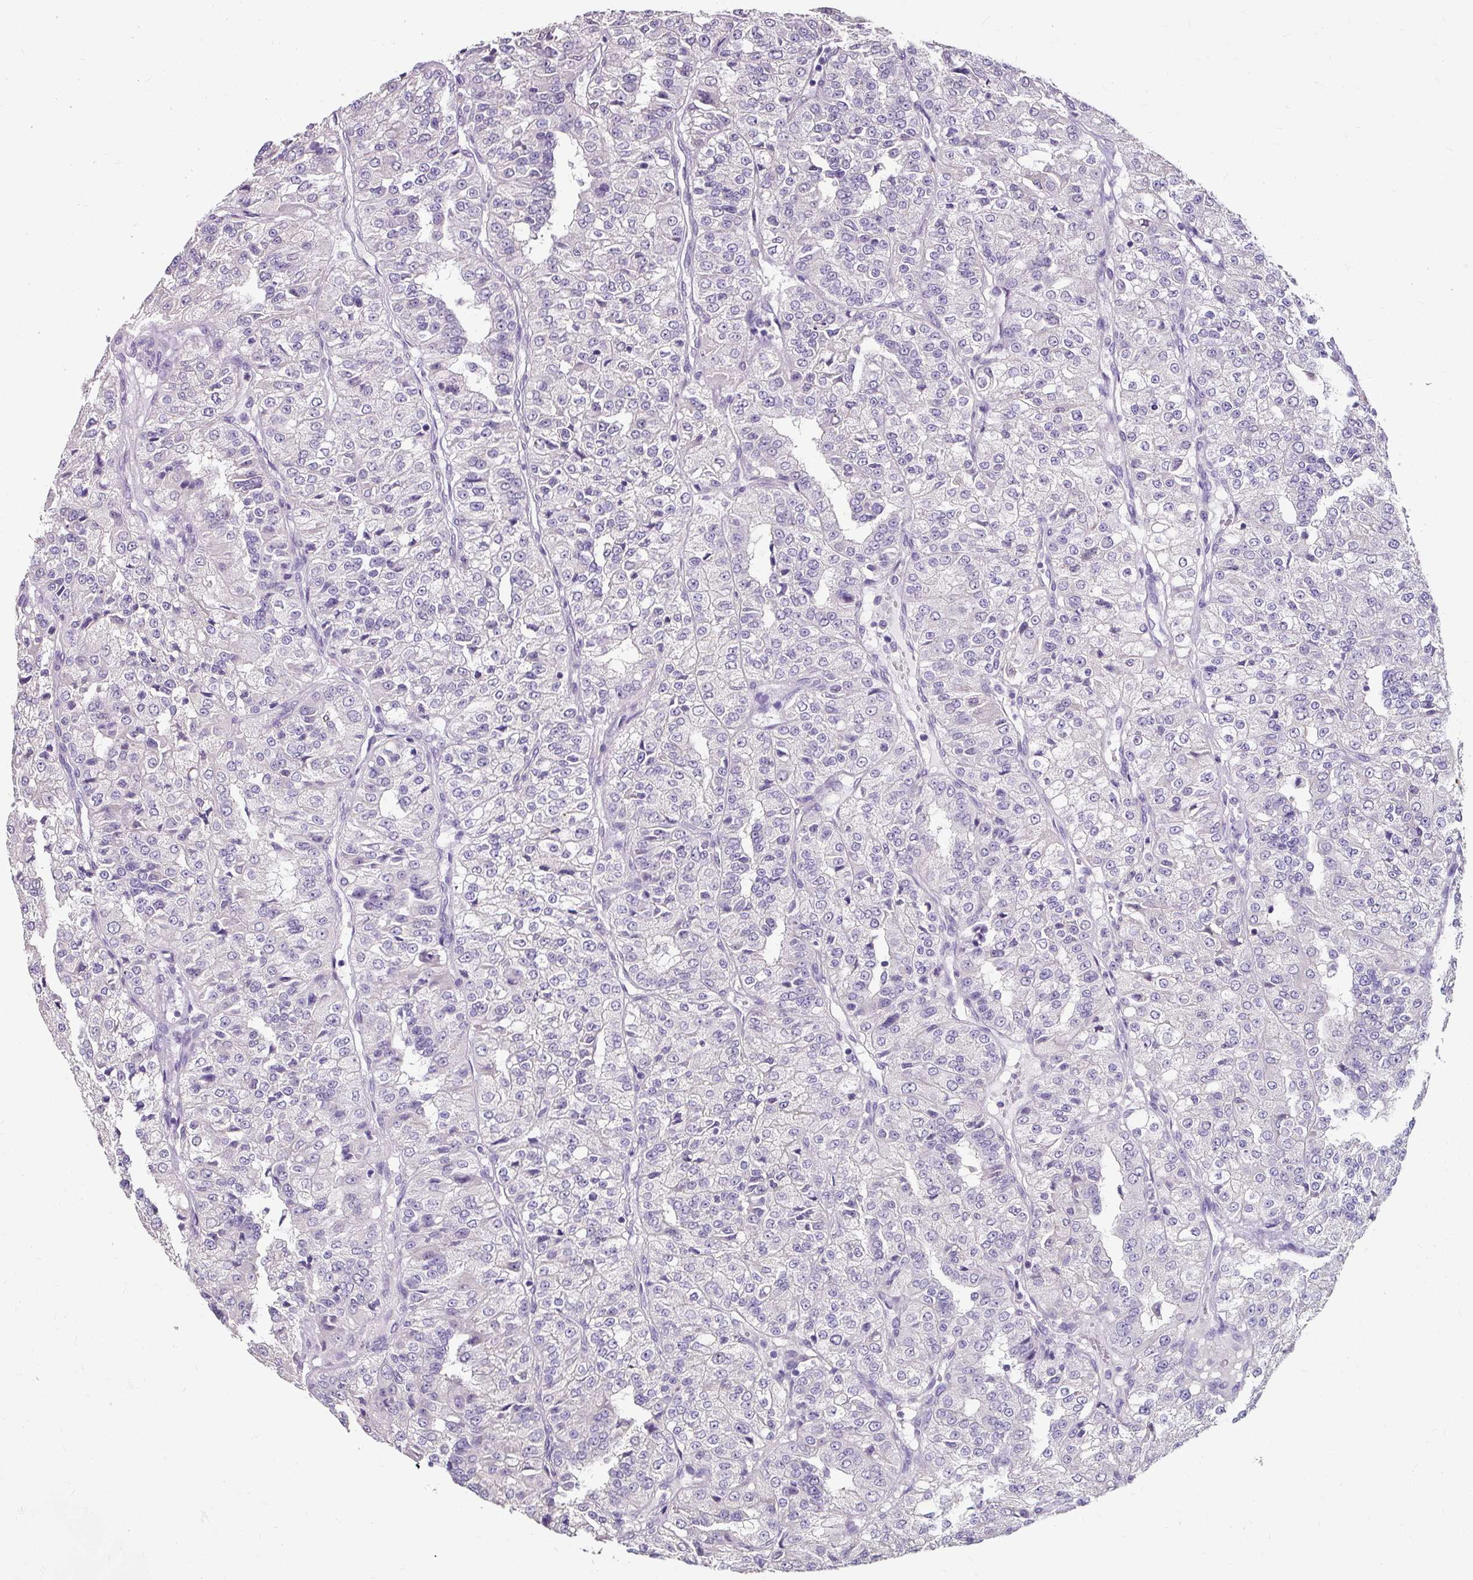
{"staining": {"intensity": "negative", "quantity": "none", "location": "none"}, "tissue": "renal cancer", "cell_type": "Tumor cells", "image_type": "cancer", "snomed": [{"axis": "morphology", "description": "Adenocarcinoma, NOS"}, {"axis": "topography", "description": "Kidney"}], "caption": "This is an immunohistochemistry (IHC) micrograph of human renal cancer. There is no positivity in tumor cells.", "gene": "KLHL24", "patient": {"sex": "female", "age": 63}}